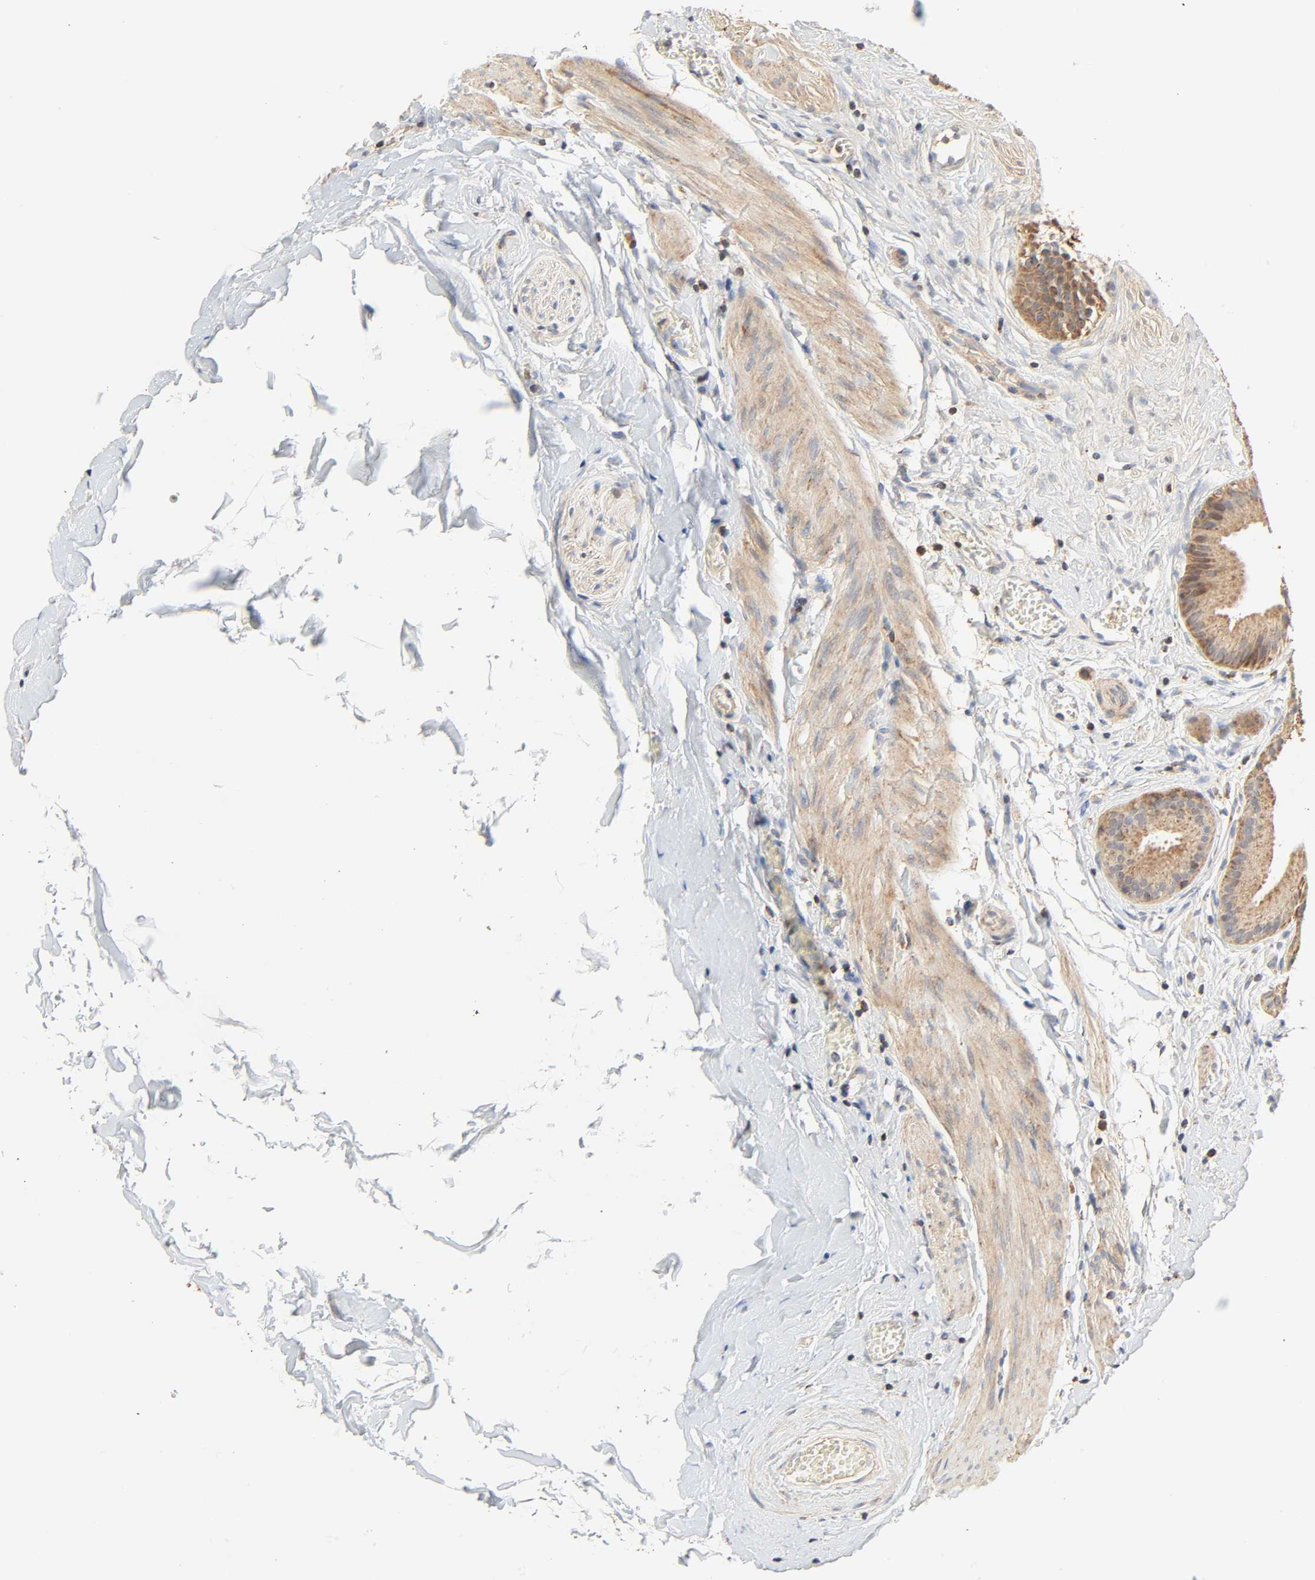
{"staining": {"intensity": "moderate", "quantity": ">75%", "location": "cytoplasmic/membranous"}, "tissue": "gallbladder", "cell_type": "Glandular cells", "image_type": "normal", "snomed": [{"axis": "morphology", "description": "Normal tissue, NOS"}, {"axis": "topography", "description": "Gallbladder"}], "caption": "Immunohistochemical staining of normal gallbladder exhibits medium levels of moderate cytoplasmic/membranous staining in approximately >75% of glandular cells. (DAB = brown stain, brightfield microscopy at high magnification).", "gene": "ZMAT5", "patient": {"sex": "female", "age": 63}}